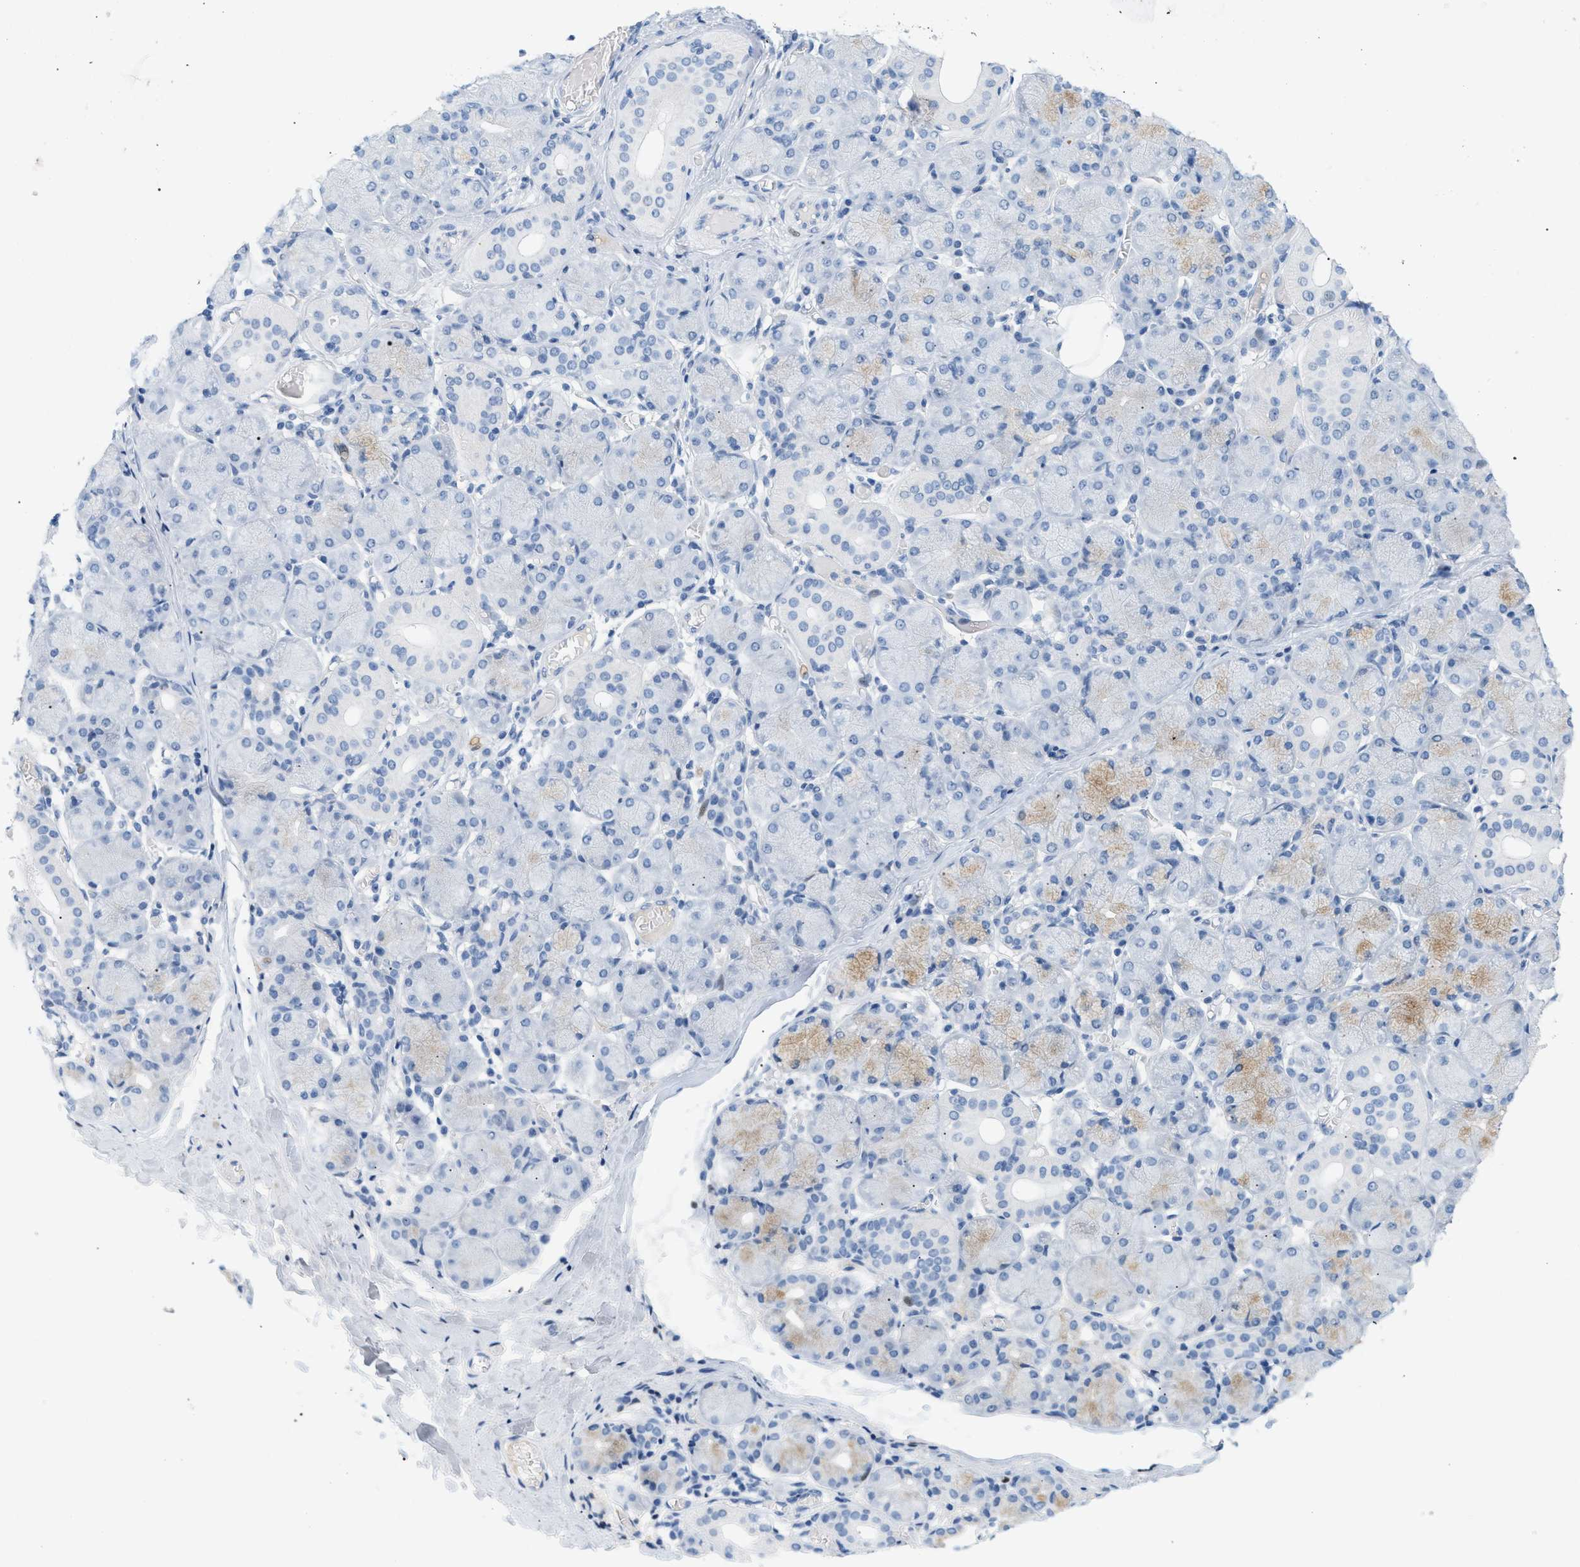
{"staining": {"intensity": "moderate", "quantity": "<25%", "location": "cytoplasmic/membranous"}, "tissue": "salivary gland", "cell_type": "Glandular cells", "image_type": "normal", "snomed": [{"axis": "morphology", "description": "Normal tissue, NOS"}, {"axis": "topography", "description": "Salivary gland"}], "caption": "Immunohistochemistry (IHC) (DAB (3,3'-diaminobenzidine)) staining of unremarkable human salivary gland reveals moderate cytoplasmic/membranous protein positivity in approximately <25% of glandular cells. (IHC, brightfield microscopy, high magnification).", "gene": "CFH", "patient": {"sex": "female", "age": 24}}